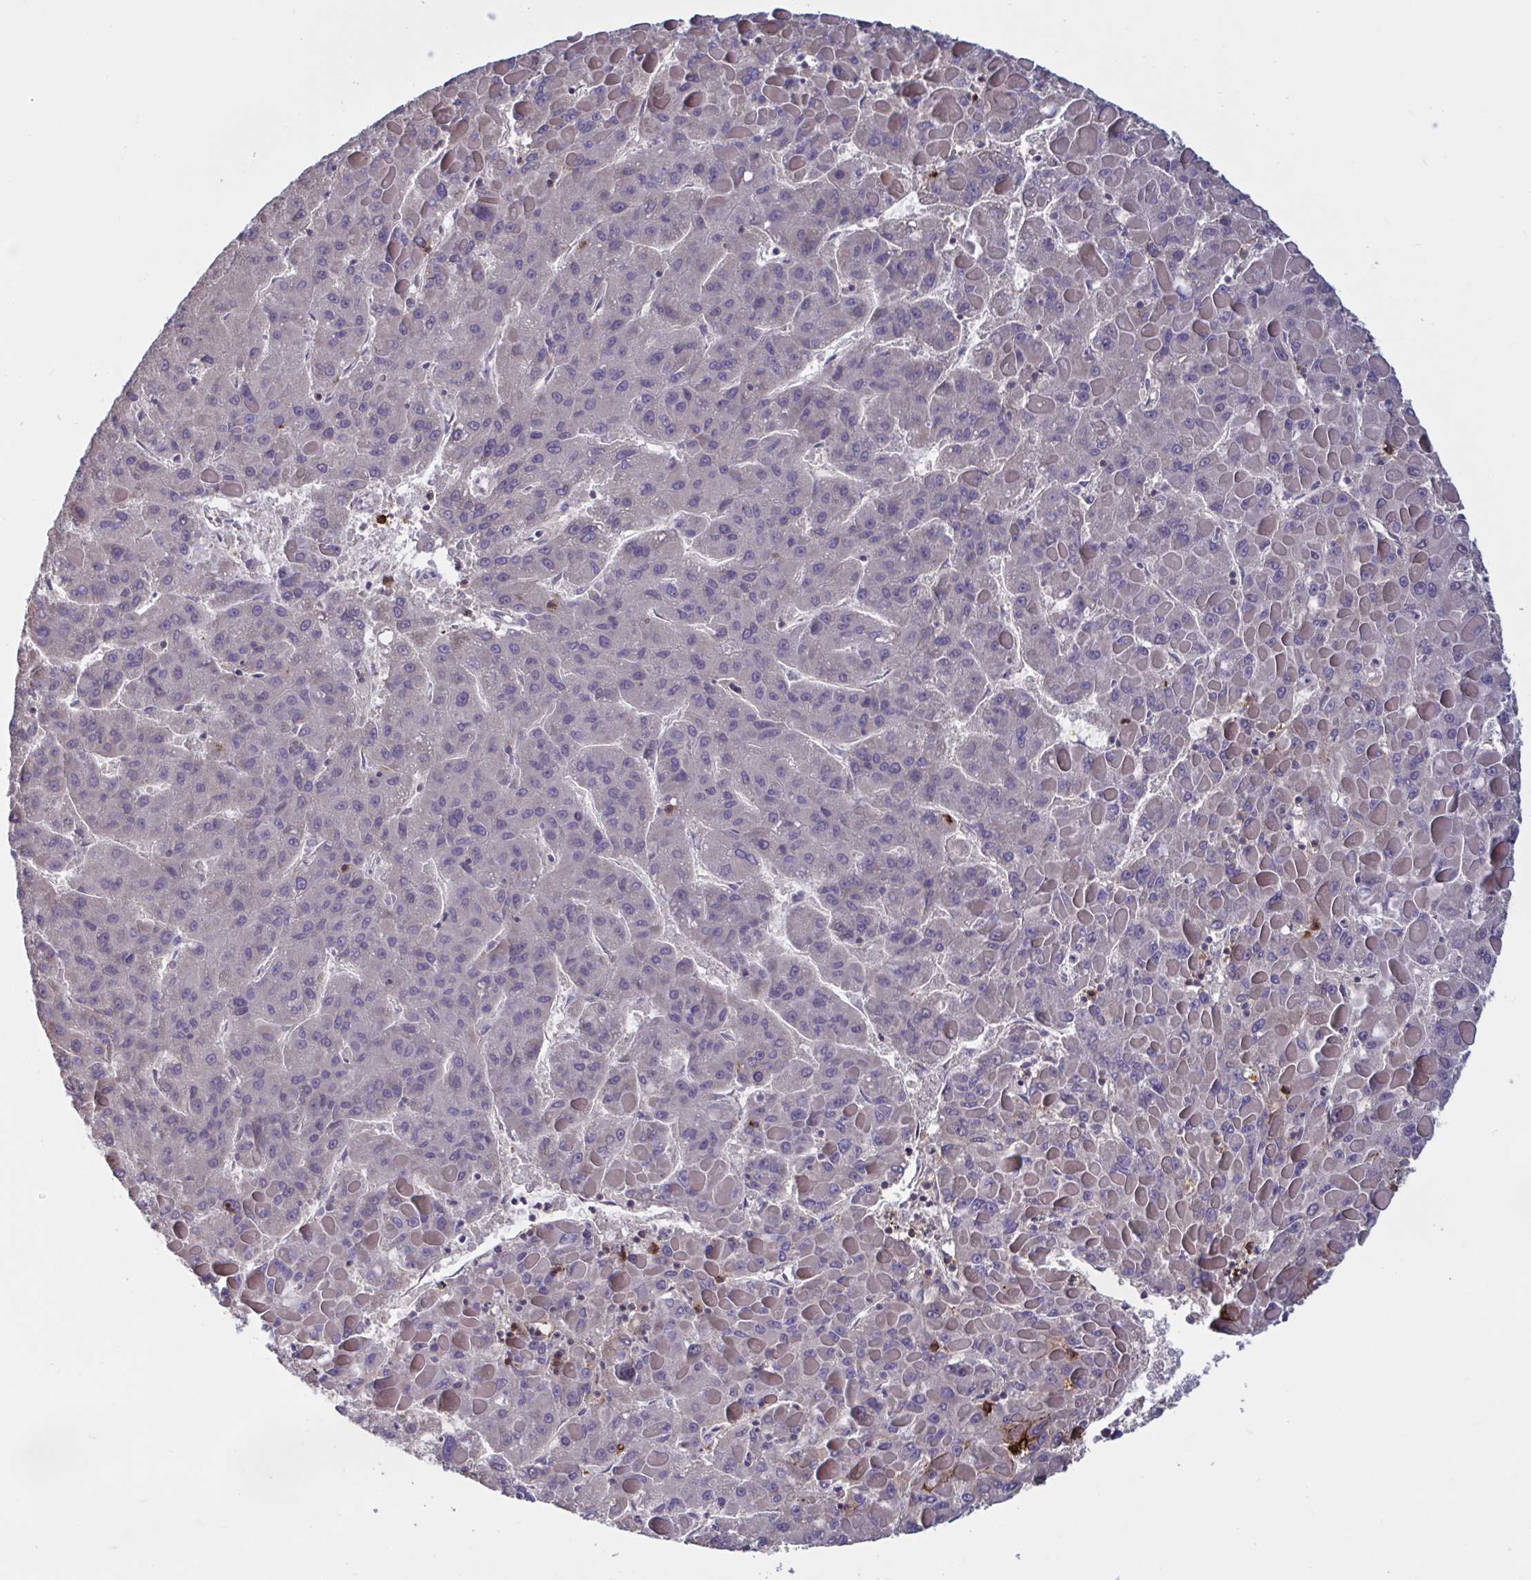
{"staining": {"intensity": "negative", "quantity": "none", "location": "none"}, "tissue": "liver cancer", "cell_type": "Tumor cells", "image_type": "cancer", "snomed": [{"axis": "morphology", "description": "Carcinoma, Hepatocellular, NOS"}, {"axis": "topography", "description": "Liver"}], "caption": "The histopathology image shows no significant positivity in tumor cells of liver cancer.", "gene": "CD1E", "patient": {"sex": "female", "age": 82}}